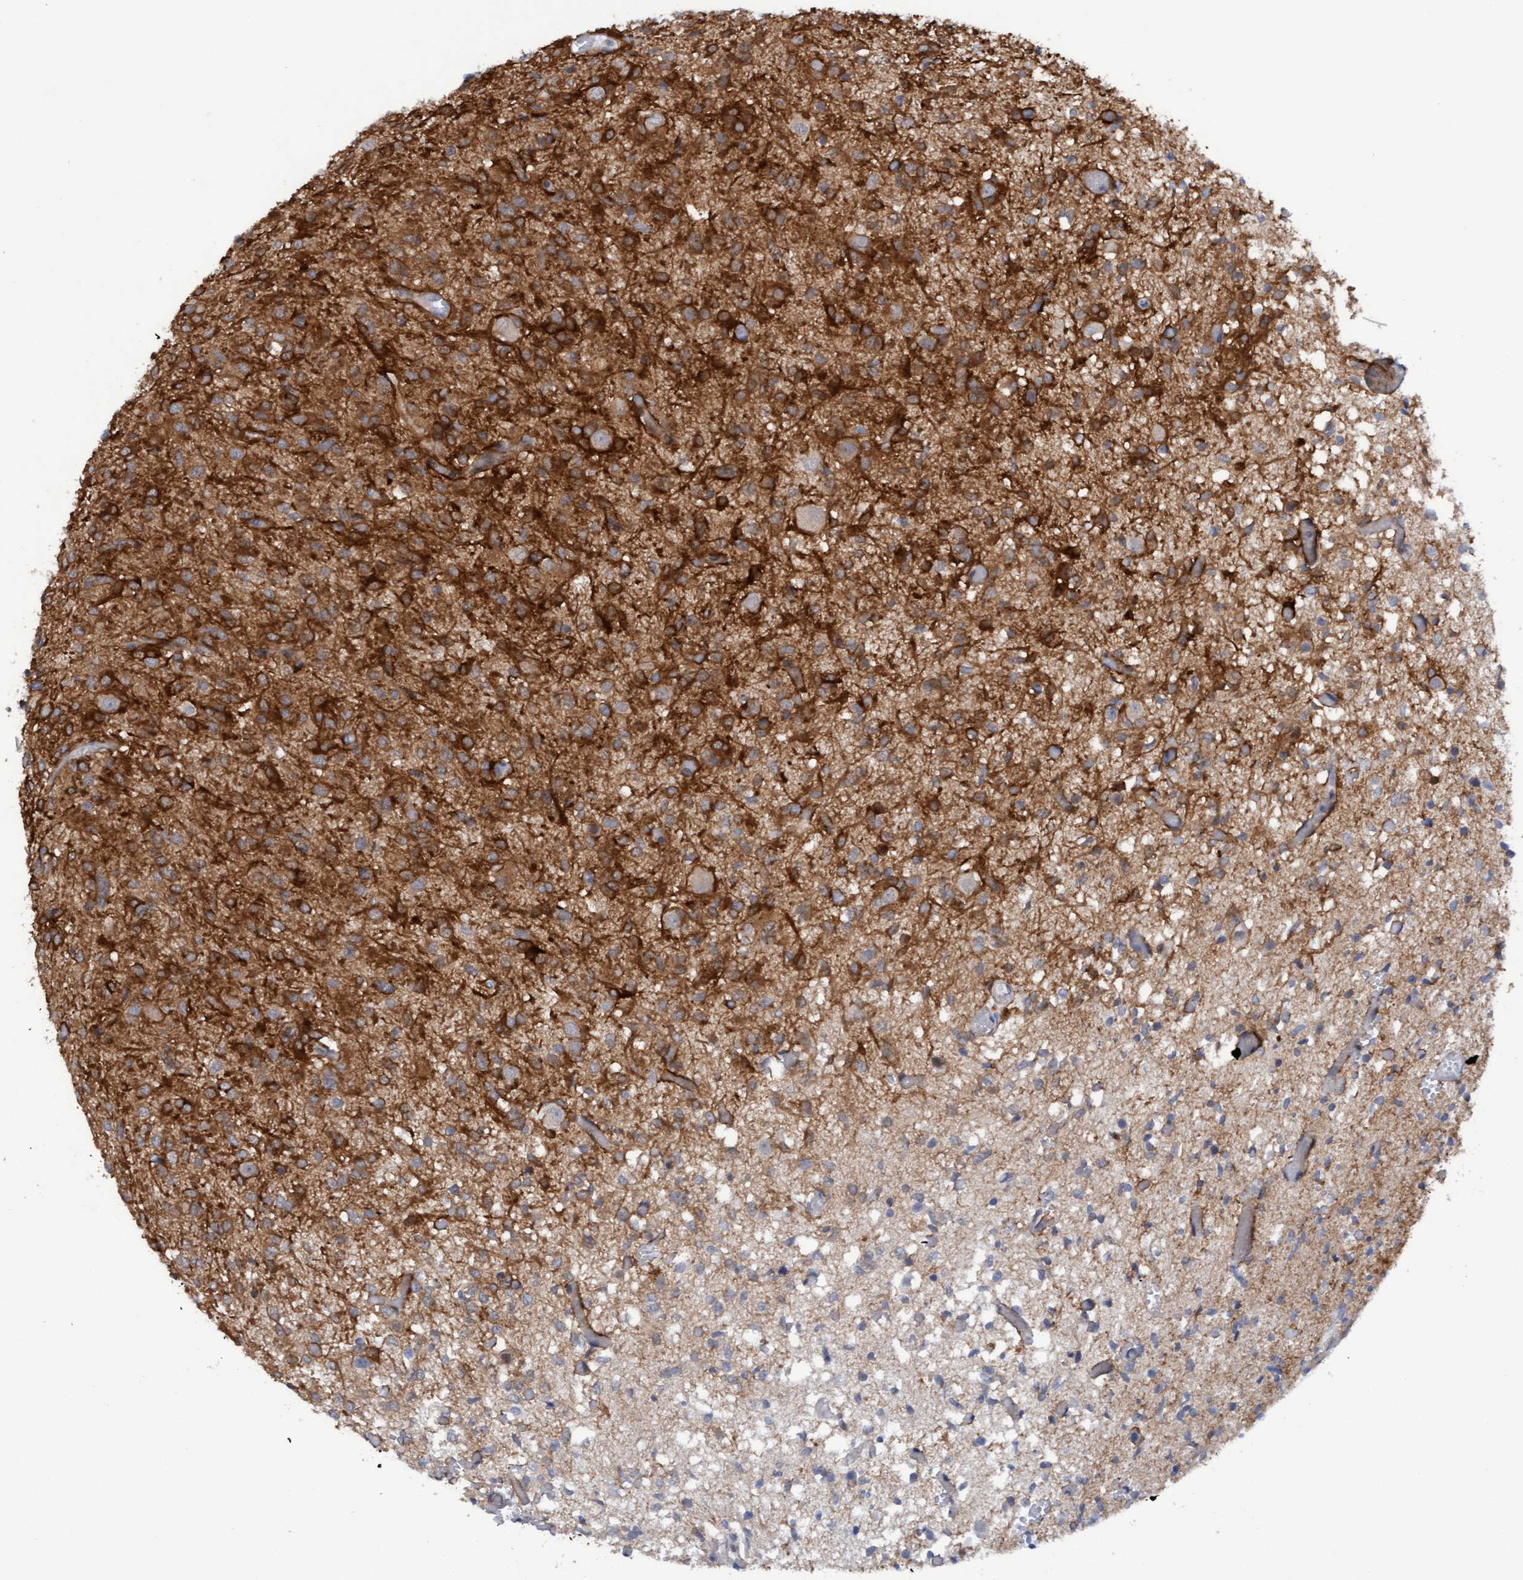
{"staining": {"intensity": "strong", "quantity": ">75%", "location": "cytoplasmic/membranous"}, "tissue": "glioma", "cell_type": "Tumor cells", "image_type": "cancer", "snomed": [{"axis": "morphology", "description": "Glioma, malignant, High grade"}, {"axis": "topography", "description": "Brain"}], "caption": "Immunohistochemistry (DAB (3,3'-diaminobenzidine)) staining of human malignant high-grade glioma shows strong cytoplasmic/membranous protein expression in about >75% of tumor cells.", "gene": "PLCD1", "patient": {"sex": "female", "age": 59}}